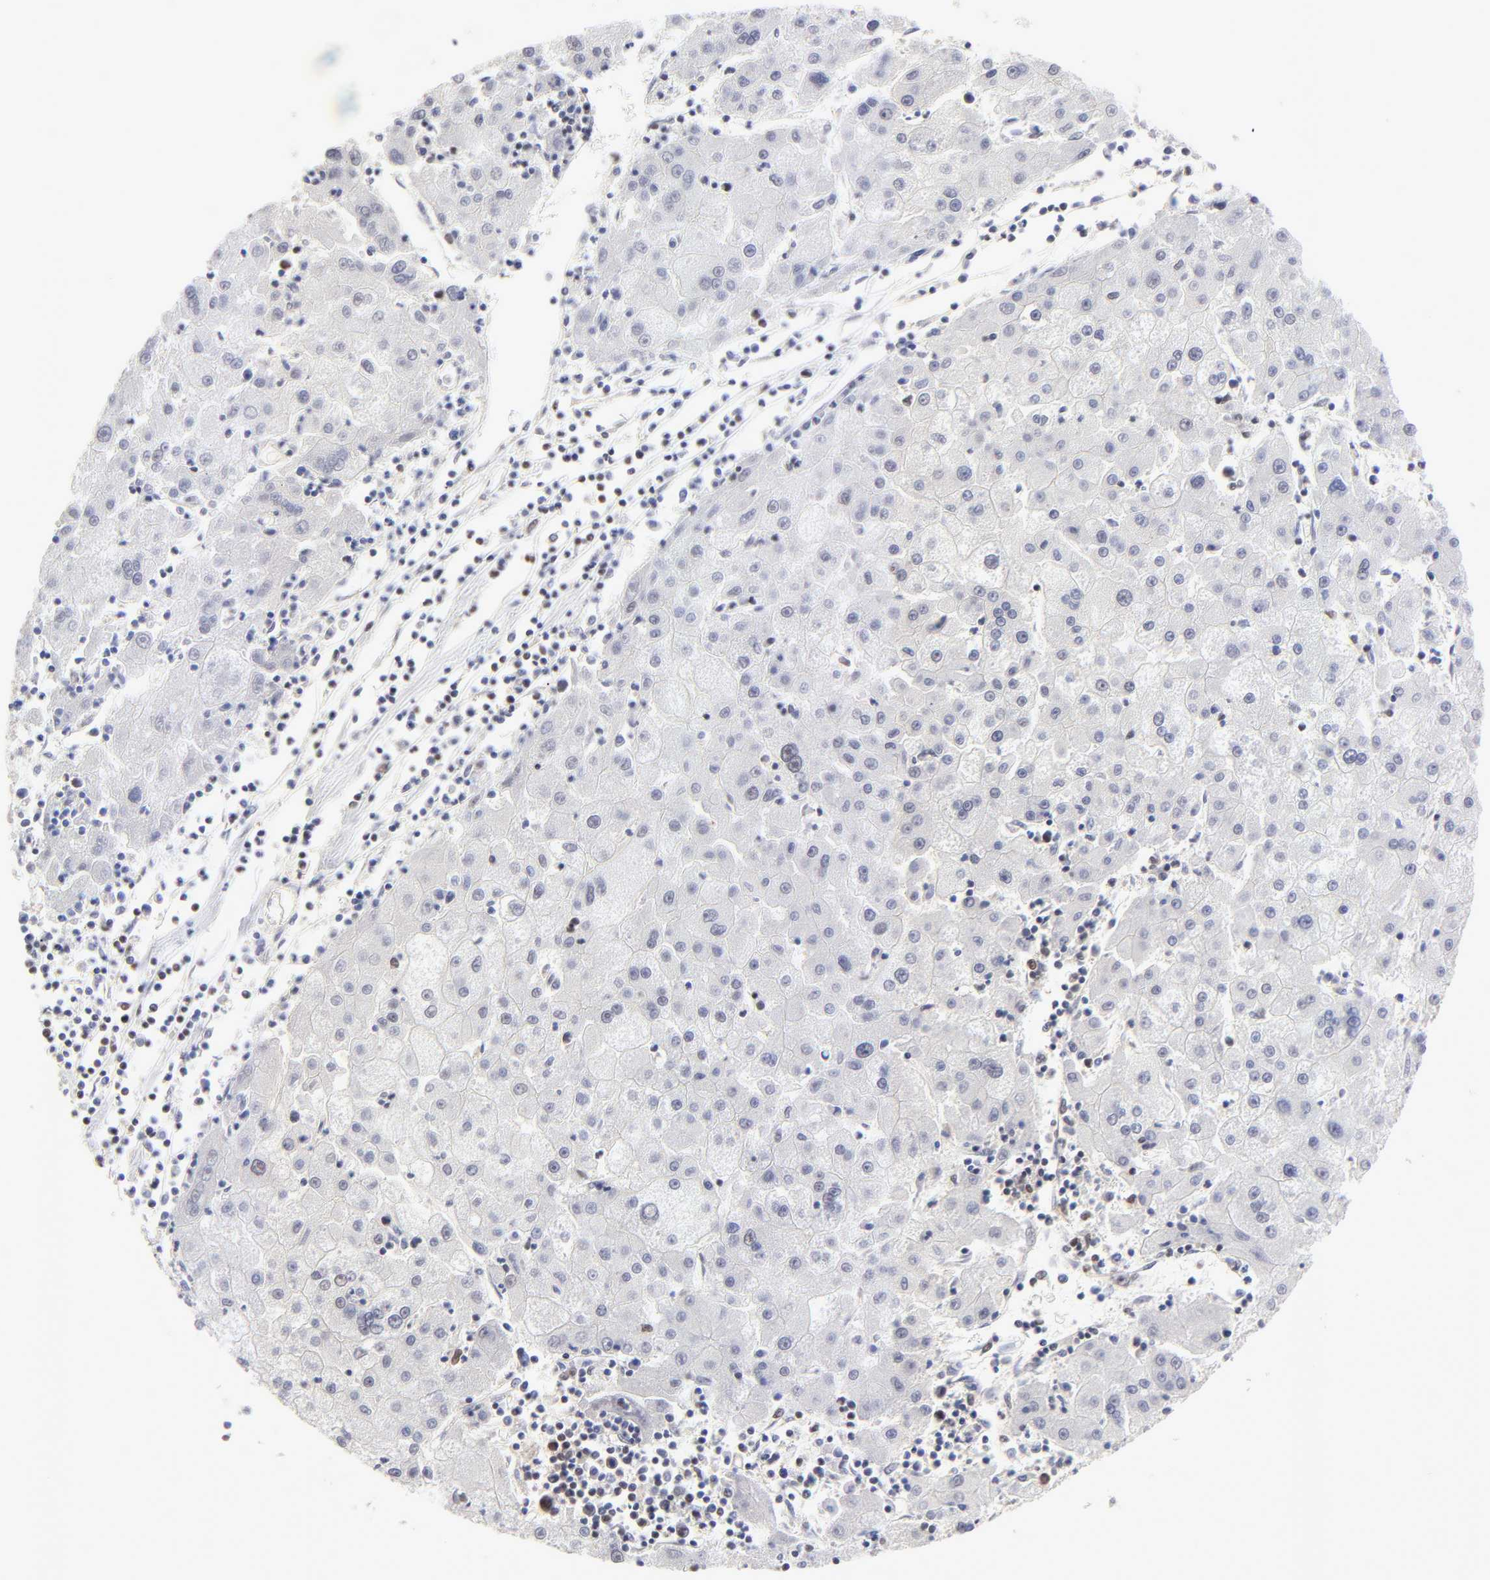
{"staining": {"intensity": "negative", "quantity": "none", "location": "none"}, "tissue": "liver cancer", "cell_type": "Tumor cells", "image_type": "cancer", "snomed": [{"axis": "morphology", "description": "Carcinoma, Hepatocellular, NOS"}, {"axis": "topography", "description": "Liver"}], "caption": "A high-resolution micrograph shows IHC staining of liver hepatocellular carcinoma, which exhibits no significant positivity in tumor cells.", "gene": "ZMYM3", "patient": {"sex": "male", "age": 72}}